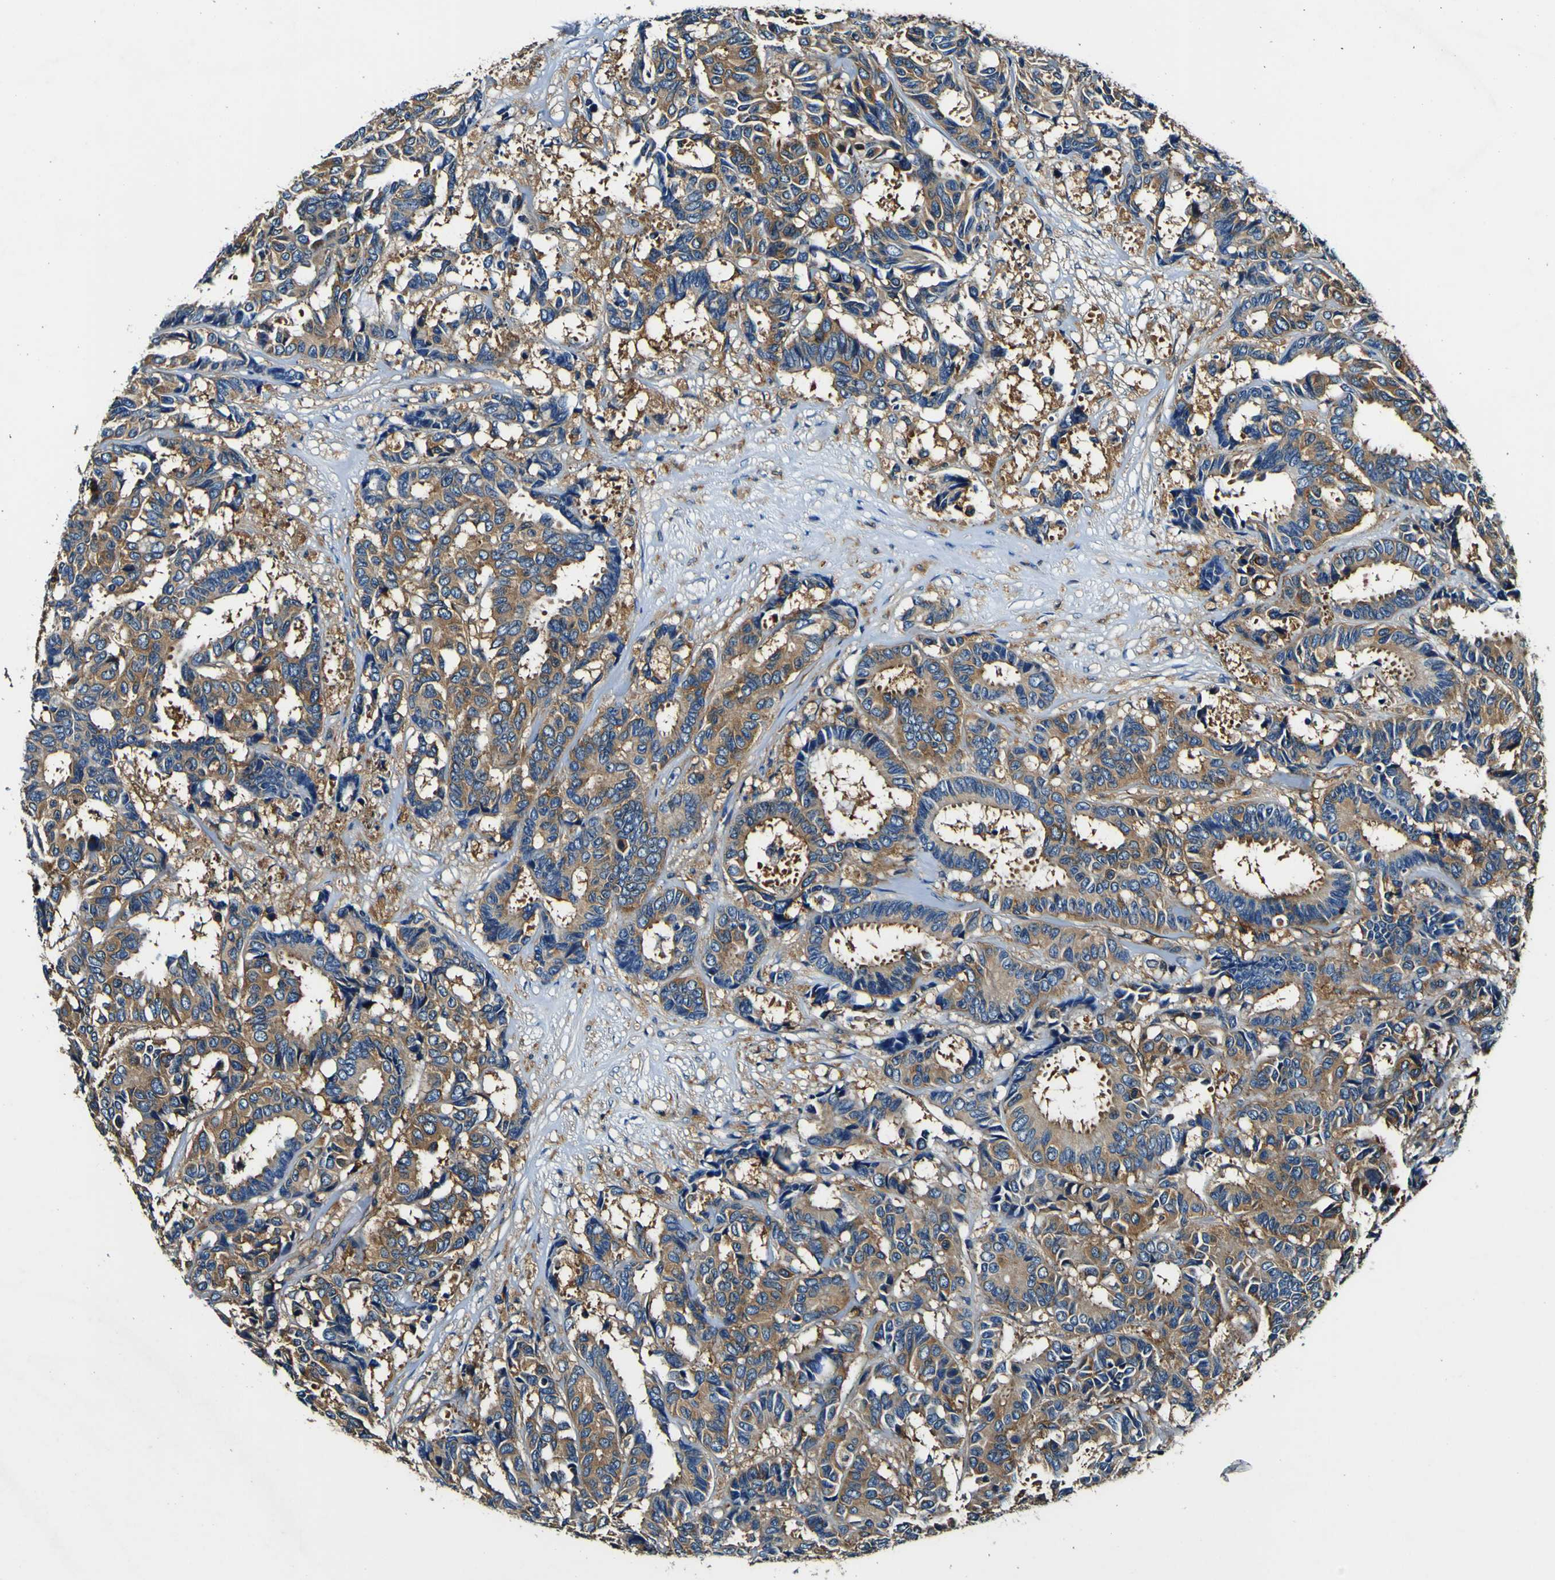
{"staining": {"intensity": "moderate", "quantity": ">75%", "location": "cytoplasmic/membranous"}, "tissue": "breast cancer", "cell_type": "Tumor cells", "image_type": "cancer", "snomed": [{"axis": "morphology", "description": "Duct carcinoma"}, {"axis": "topography", "description": "Breast"}], "caption": "Breast cancer stained with a brown dye displays moderate cytoplasmic/membranous positive expression in approximately >75% of tumor cells.", "gene": "RHOT2", "patient": {"sex": "female", "age": 87}}